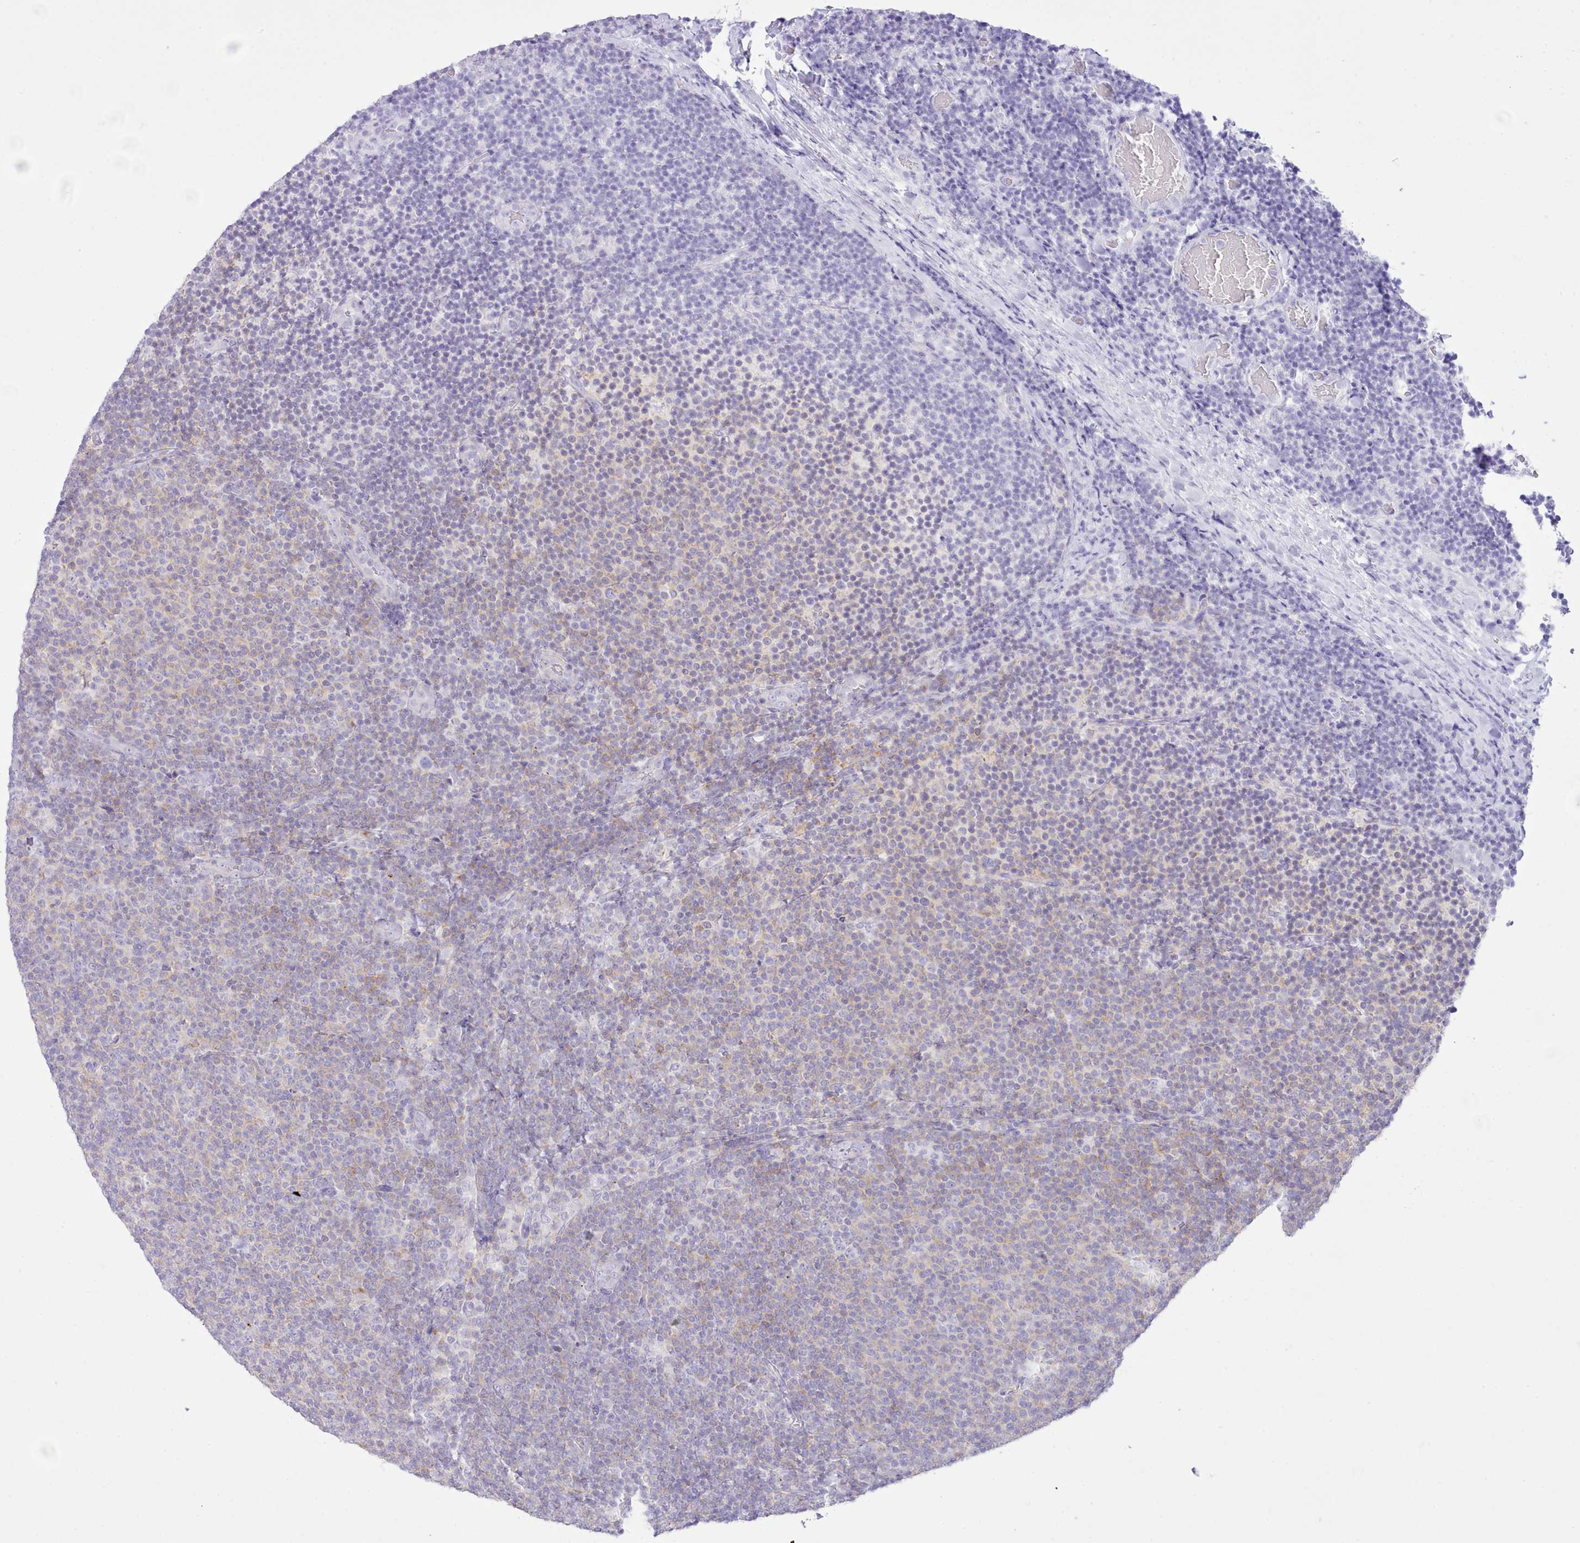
{"staining": {"intensity": "weak", "quantity": "<25%", "location": "cytoplasmic/membranous"}, "tissue": "lymphoma", "cell_type": "Tumor cells", "image_type": "cancer", "snomed": [{"axis": "morphology", "description": "Malignant lymphoma, non-Hodgkin's type, Low grade"}, {"axis": "topography", "description": "Lymph node"}], "caption": "This is an immunohistochemistry histopathology image of lymphoma. There is no staining in tumor cells.", "gene": "MDFI", "patient": {"sex": "male", "age": 66}}